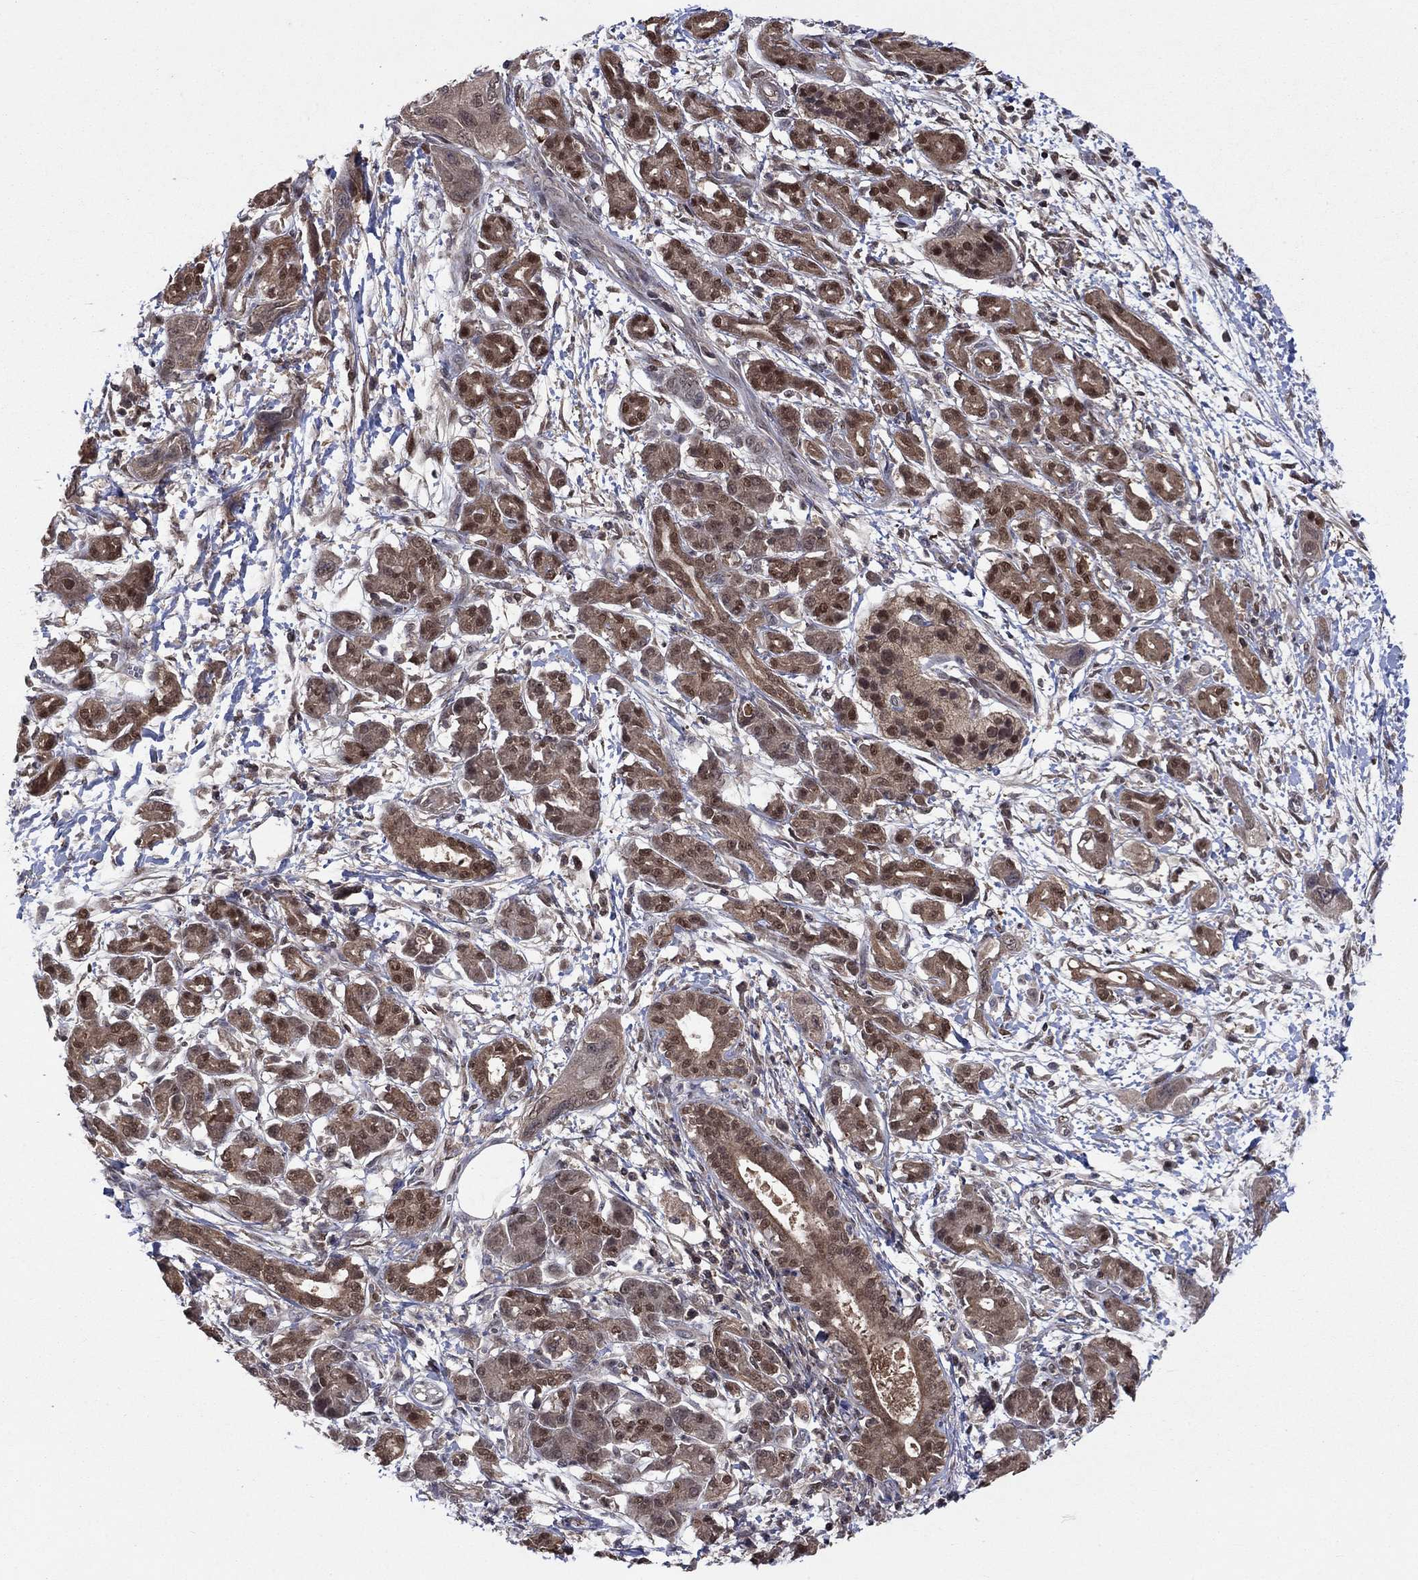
{"staining": {"intensity": "moderate", "quantity": "25%-75%", "location": "cytoplasmic/membranous,nuclear"}, "tissue": "pancreatic cancer", "cell_type": "Tumor cells", "image_type": "cancer", "snomed": [{"axis": "morphology", "description": "Adenocarcinoma, NOS"}, {"axis": "topography", "description": "Pancreas"}], "caption": "Pancreatic cancer (adenocarcinoma) stained with a brown dye displays moderate cytoplasmic/membranous and nuclear positive positivity in about 25%-75% of tumor cells.", "gene": "IAH1", "patient": {"sex": "male", "age": 72}}